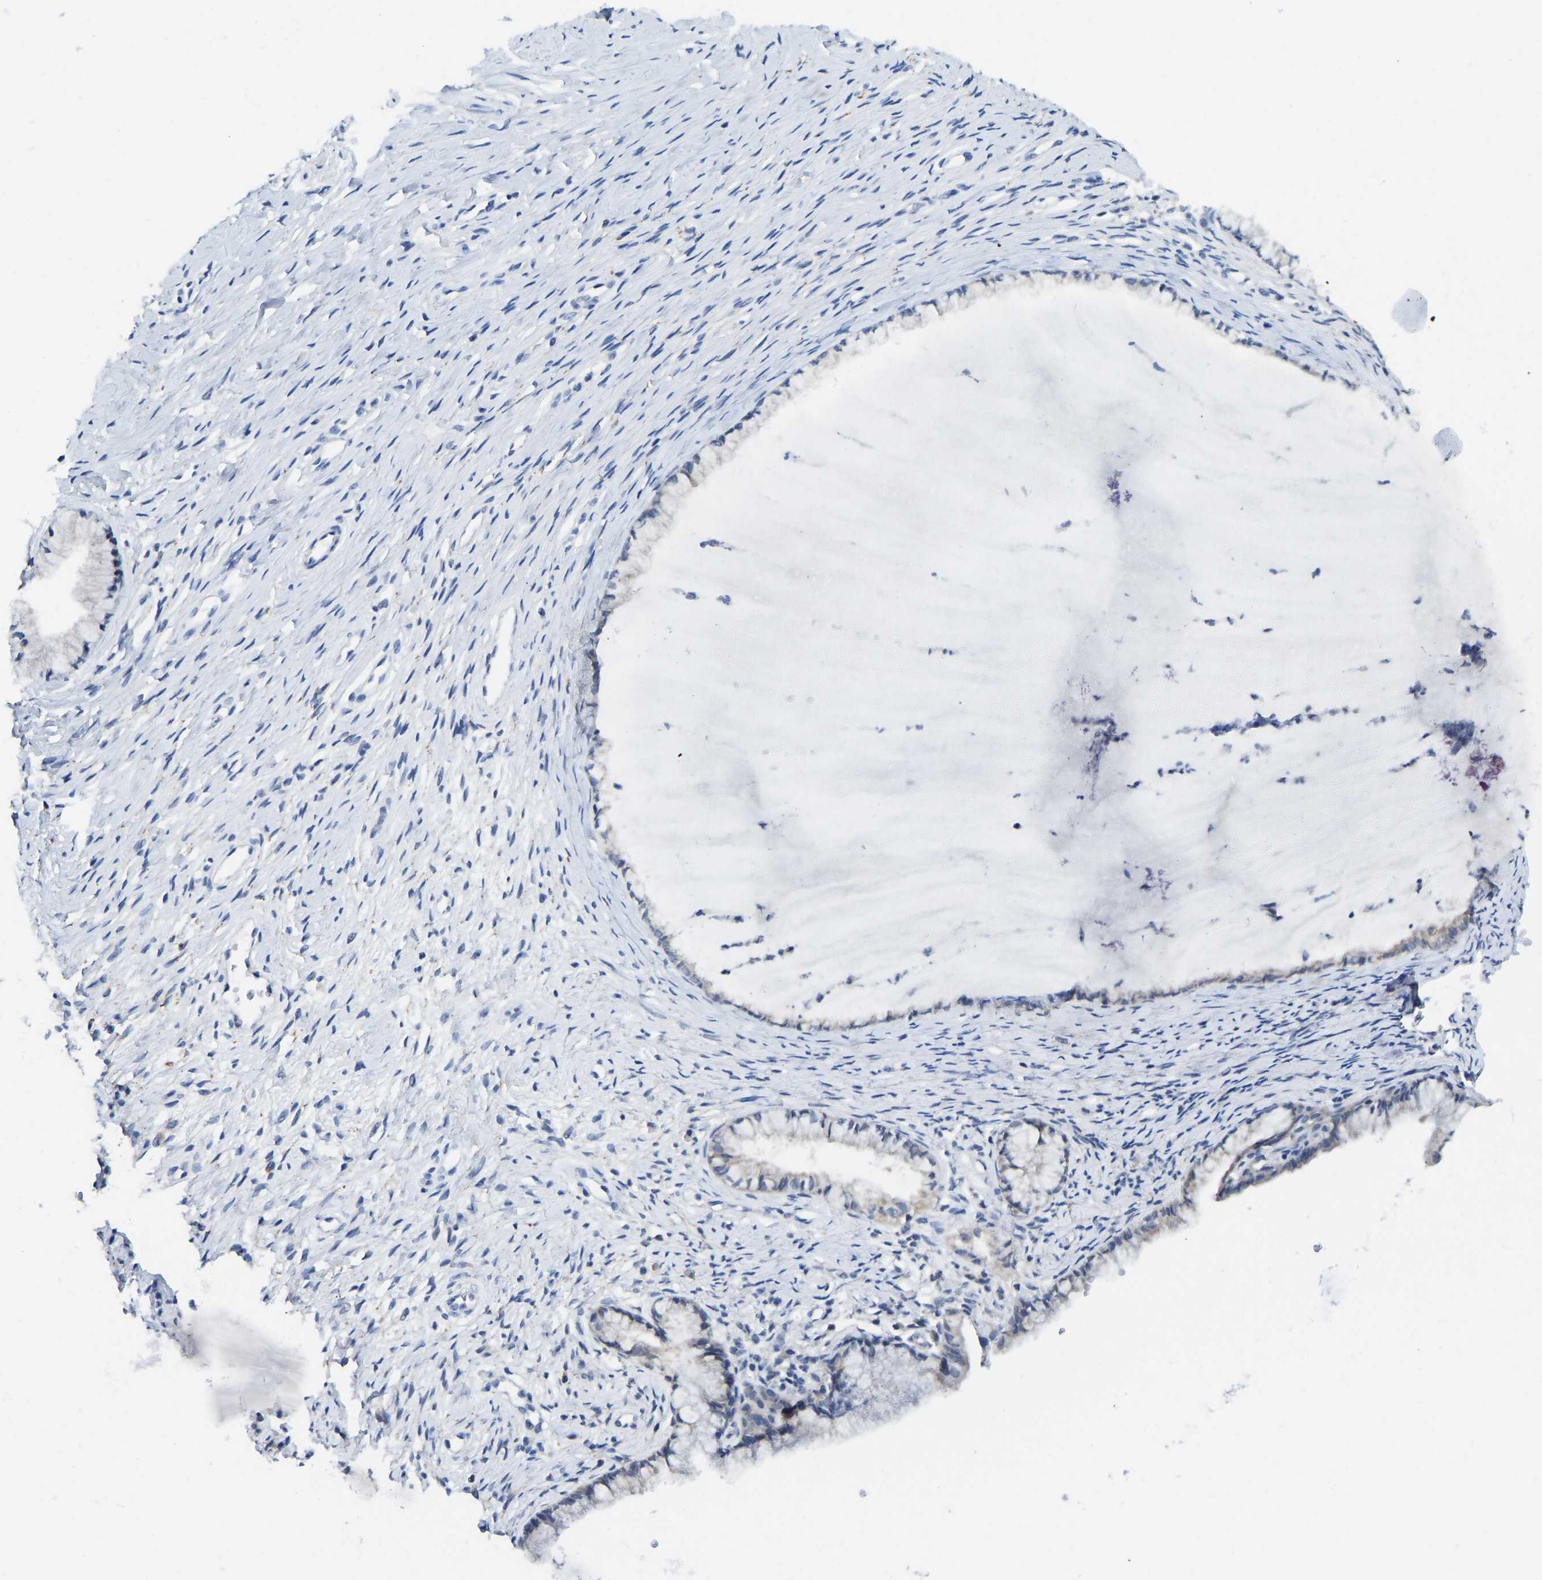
{"staining": {"intensity": "negative", "quantity": "none", "location": "none"}, "tissue": "cervix", "cell_type": "Glandular cells", "image_type": "normal", "snomed": [{"axis": "morphology", "description": "Normal tissue, NOS"}, {"axis": "topography", "description": "Cervix"}], "caption": "DAB (3,3'-diaminobenzidine) immunohistochemical staining of benign human cervix shows no significant positivity in glandular cells.", "gene": "NDRG3", "patient": {"sex": "female", "age": 77}}